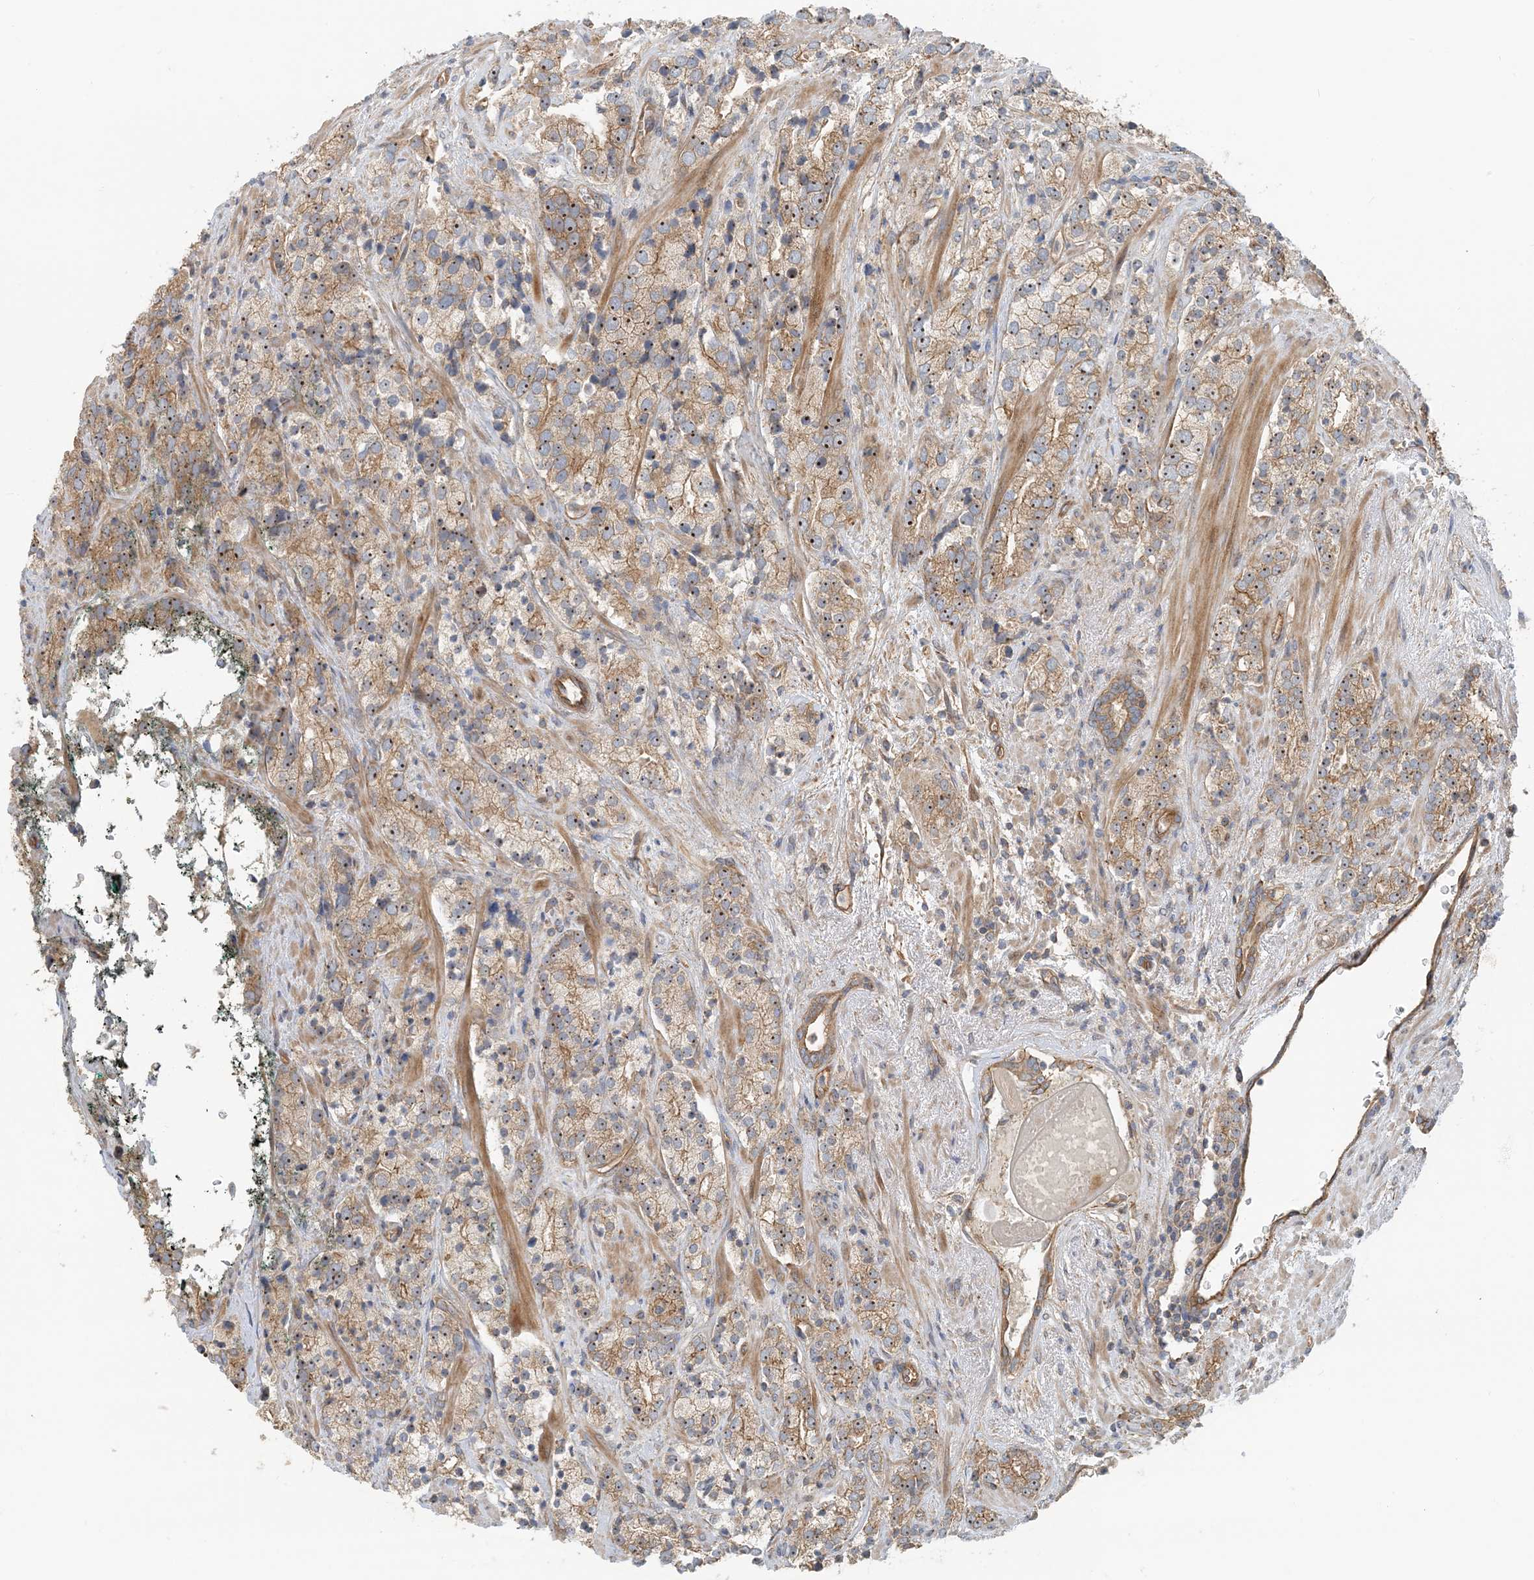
{"staining": {"intensity": "moderate", "quantity": ">75%", "location": "cytoplasmic/membranous,nuclear"}, "tissue": "prostate cancer", "cell_type": "Tumor cells", "image_type": "cancer", "snomed": [{"axis": "morphology", "description": "Adenocarcinoma, High grade"}, {"axis": "topography", "description": "Prostate"}], "caption": "An image showing moderate cytoplasmic/membranous and nuclear expression in about >75% of tumor cells in prostate high-grade adenocarcinoma, as visualized by brown immunohistochemical staining.", "gene": "MYL5", "patient": {"sex": "male", "age": 71}}